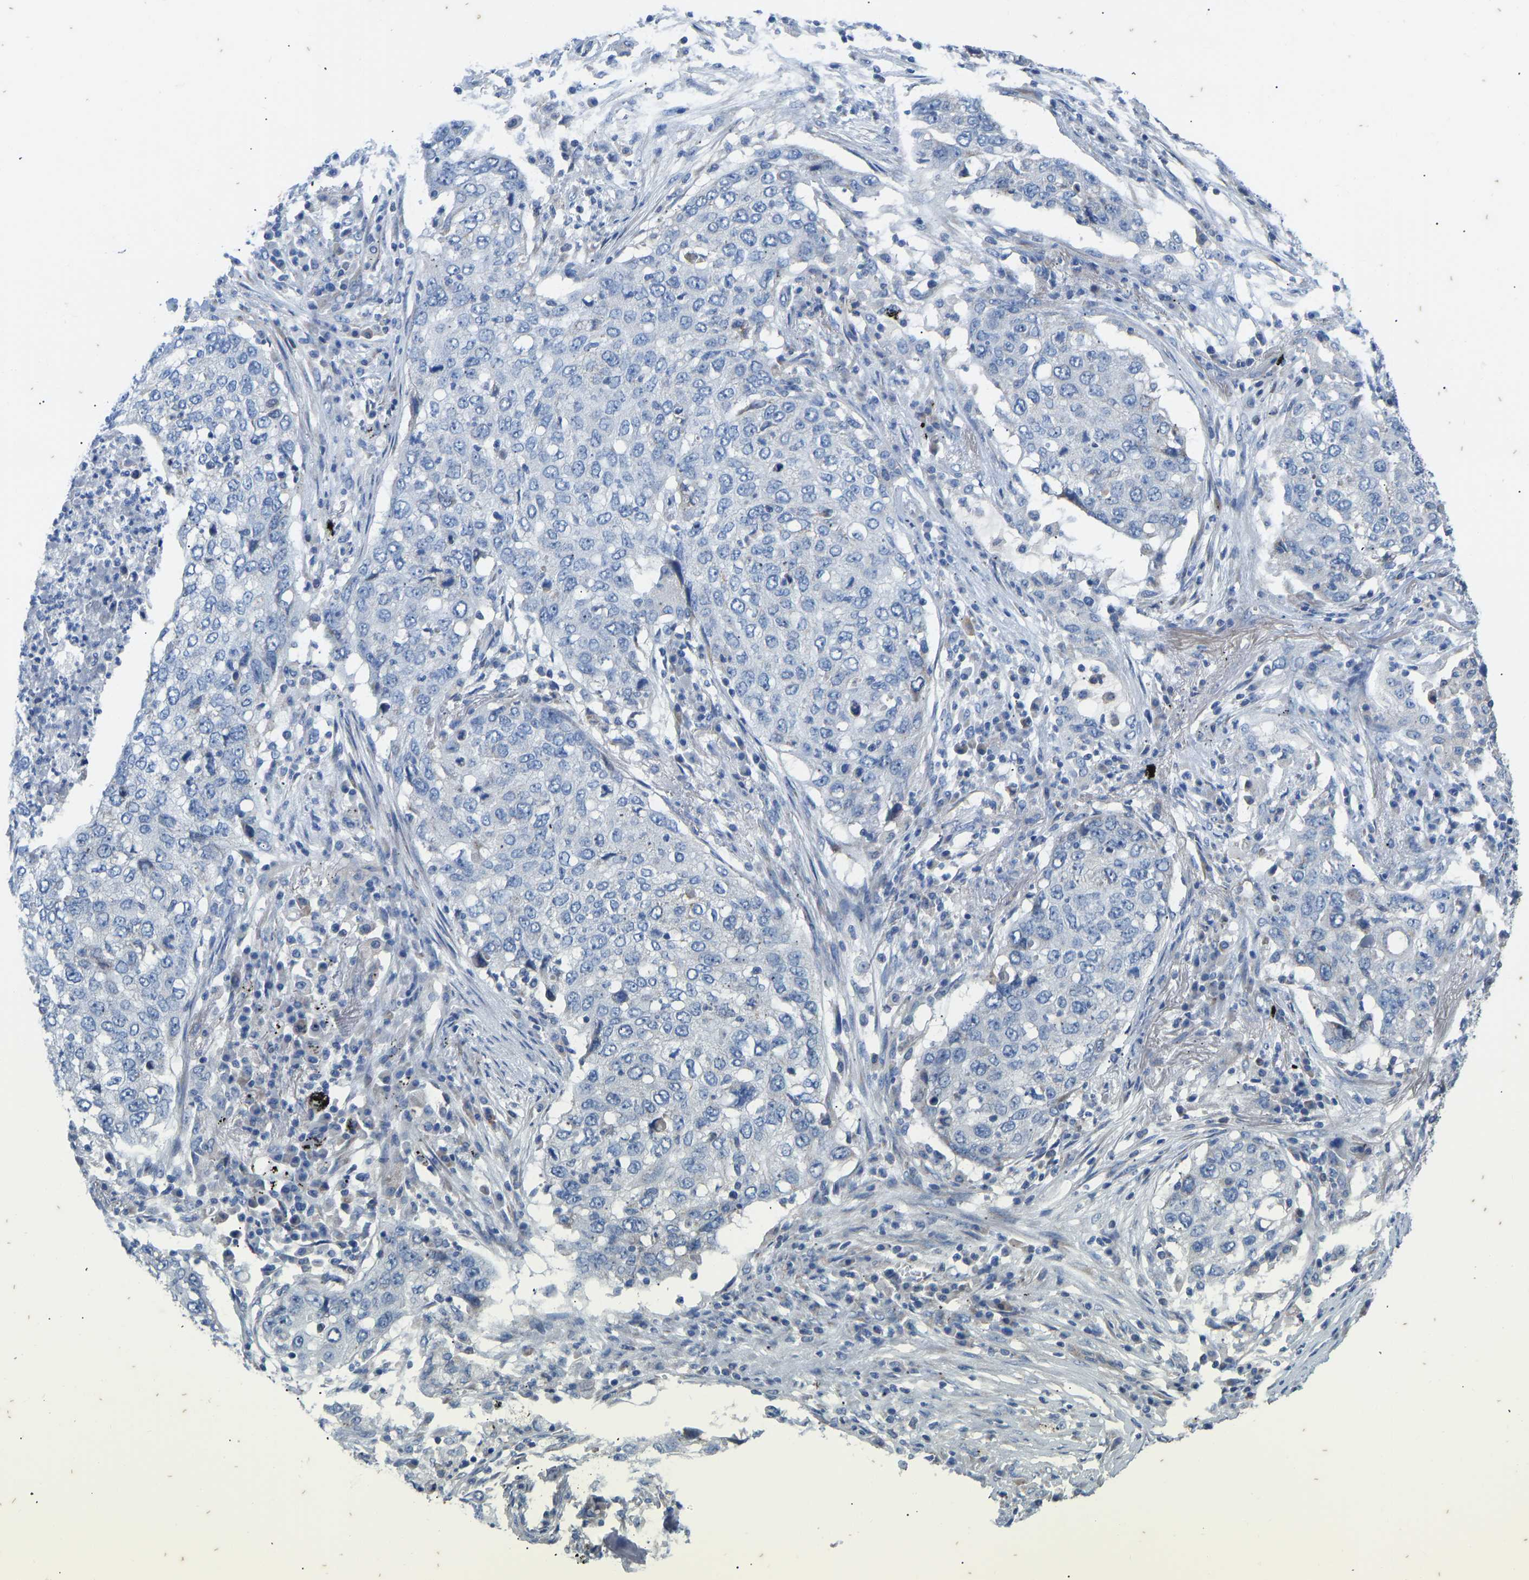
{"staining": {"intensity": "negative", "quantity": "none", "location": "none"}, "tissue": "lung cancer", "cell_type": "Tumor cells", "image_type": "cancer", "snomed": [{"axis": "morphology", "description": "Squamous cell carcinoma, NOS"}, {"axis": "topography", "description": "Lung"}], "caption": "Squamous cell carcinoma (lung) was stained to show a protein in brown. There is no significant positivity in tumor cells.", "gene": "OLIG2", "patient": {"sex": "female", "age": 63}}